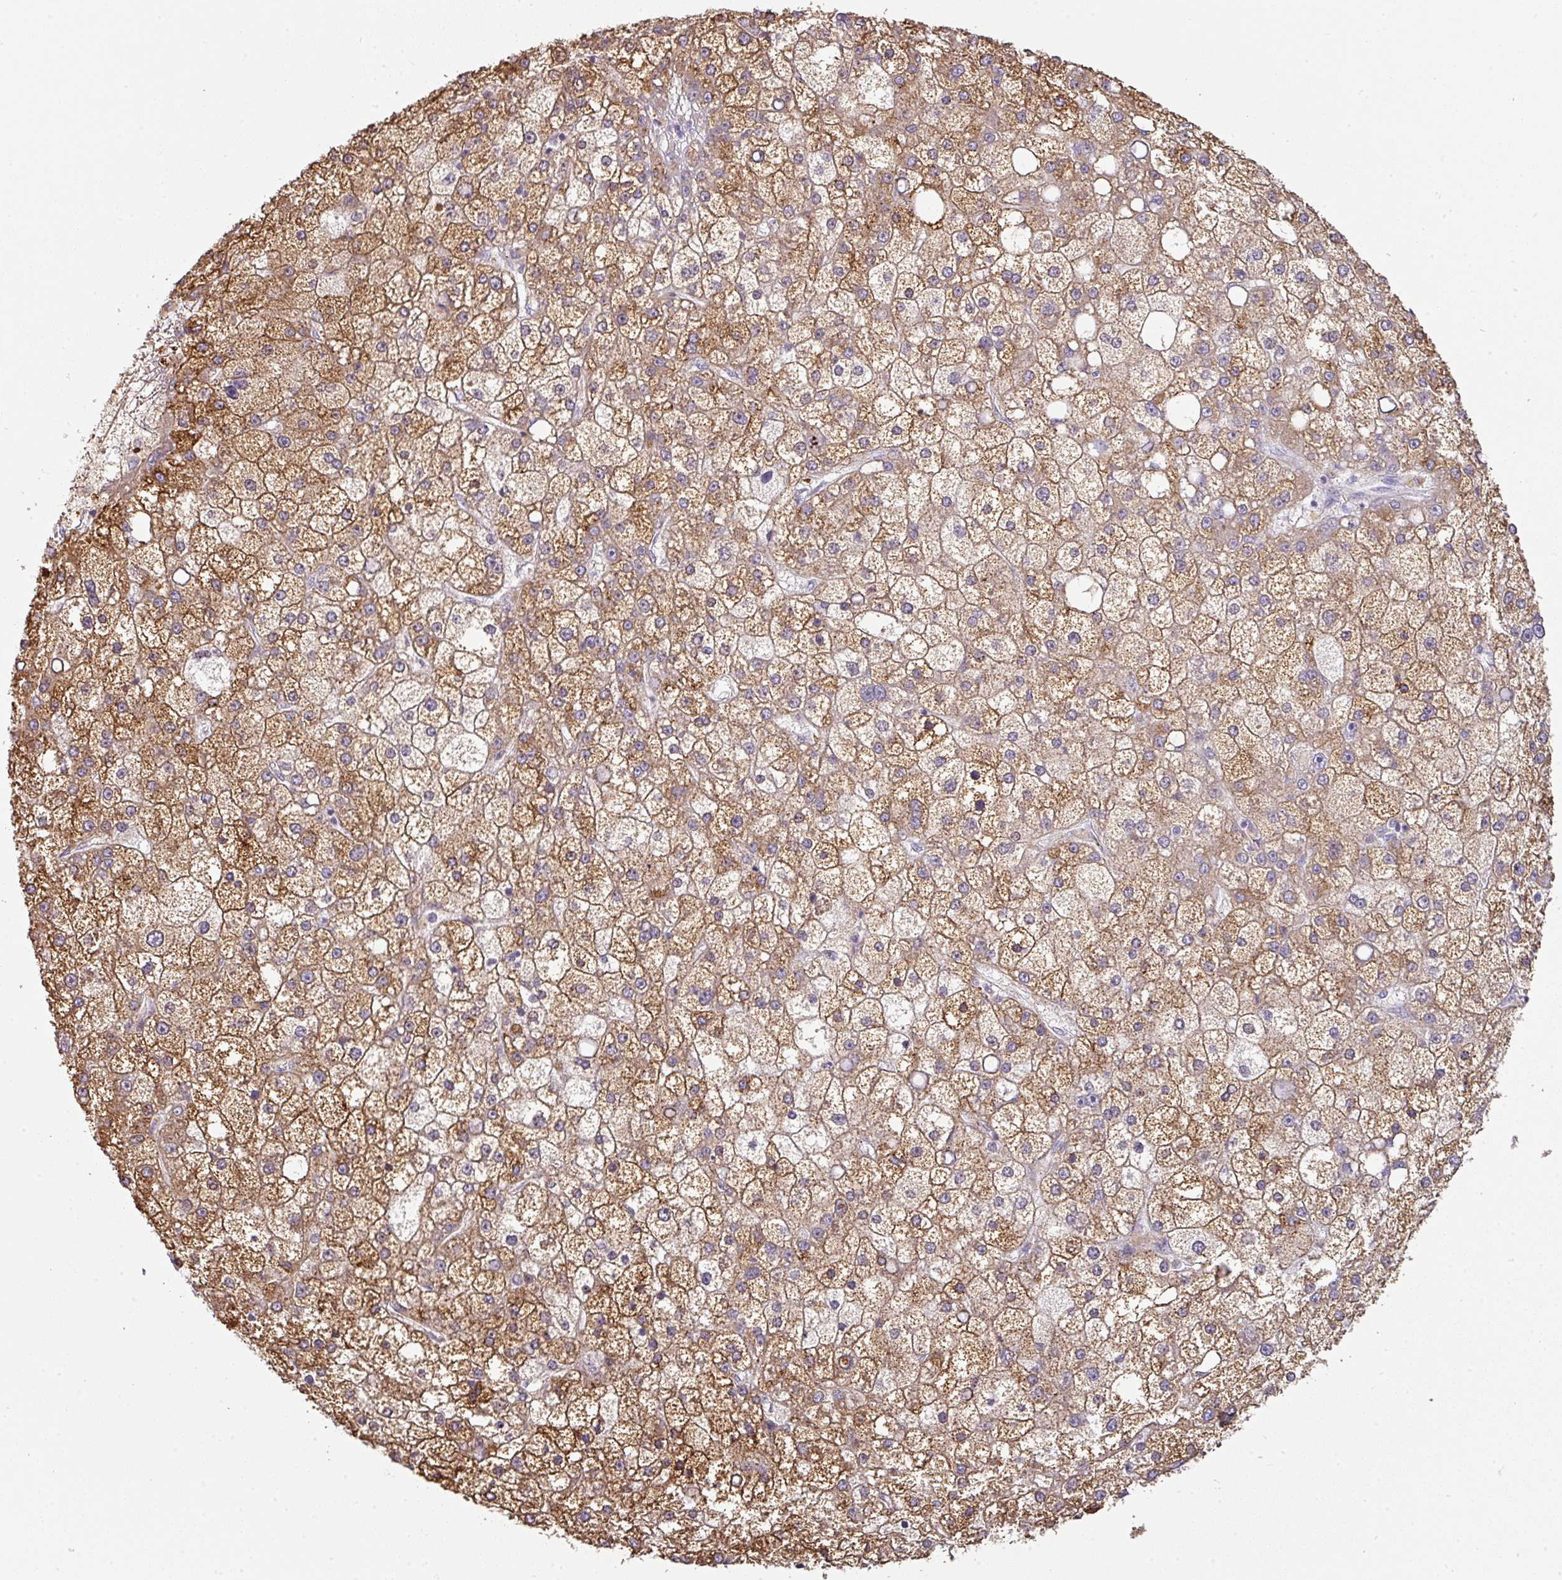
{"staining": {"intensity": "moderate", "quantity": ">75%", "location": "cytoplasmic/membranous"}, "tissue": "liver cancer", "cell_type": "Tumor cells", "image_type": "cancer", "snomed": [{"axis": "morphology", "description": "Carcinoma, Hepatocellular, NOS"}, {"axis": "topography", "description": "Liver"}], "caption": "Immunohistochemical staining of liver cancer (hepatocellular carcinoma) exhibits medium levels of moderate cytoplasmic/membranous expression in approximately >75% of tumor cells.", "gene": "CCZ1", "patient": {"sex": "male", "age": 67}}